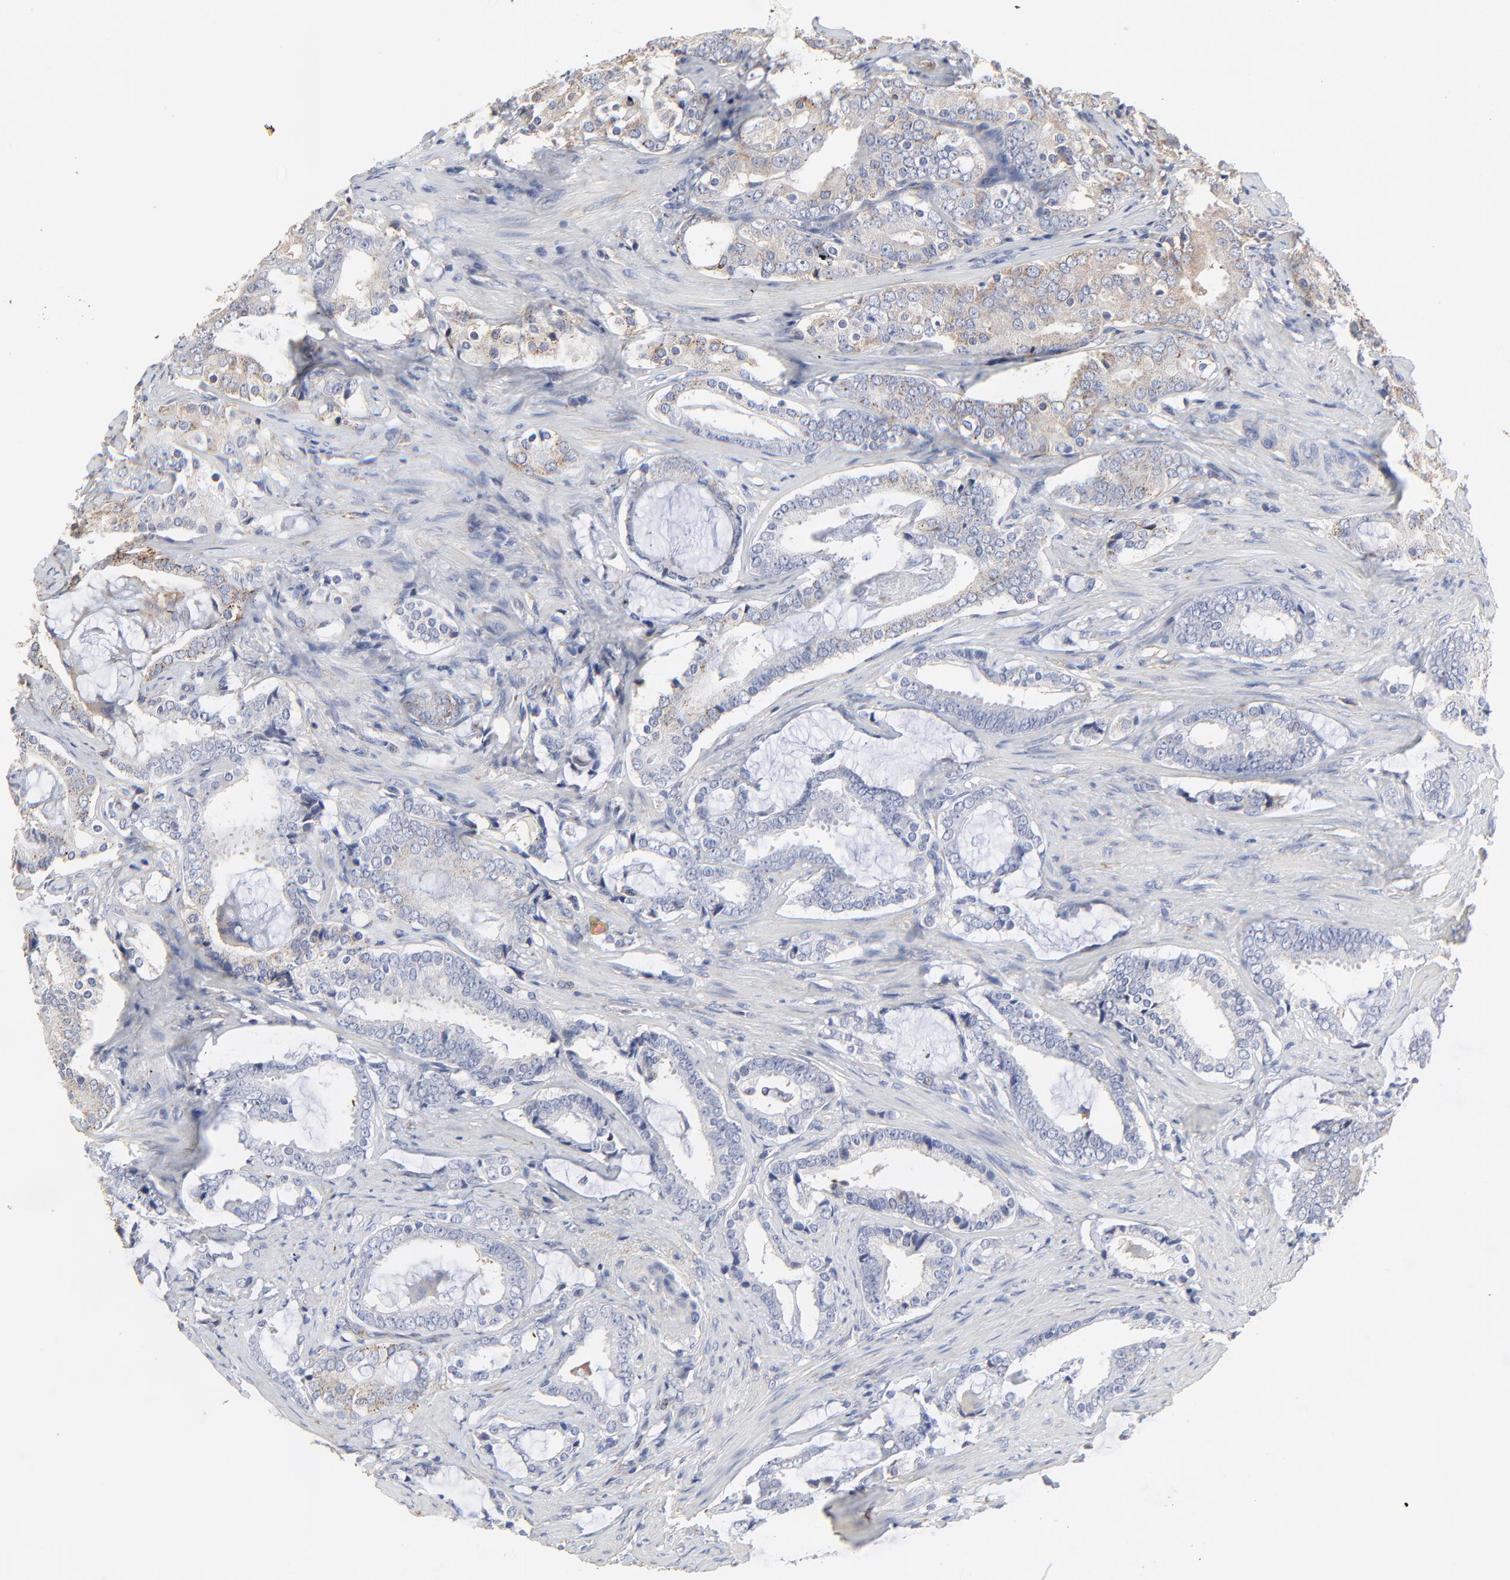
{"staining": {"intensity": "weak", "quantity": "25%-75%", "location": "cytoplasmic/membranous"}, "tissue": "prostate cancer", "cell_type": "Tumor cells", "image_type": "cancer", "snomed": [{"axis": "morphology", "description": "Adenocarcinoma, Low grade"}, {"axis": "topography", "description": "Prostate"}], "caption": "This is an image of immunohistochemistry staining of prostate adenocarcinoma (low-grade), which shows weak positivity in the cytoplasmic/membranous of tumor cells.", "gene": "NXF3", "patient": {"sex": "male", "age": 59}}